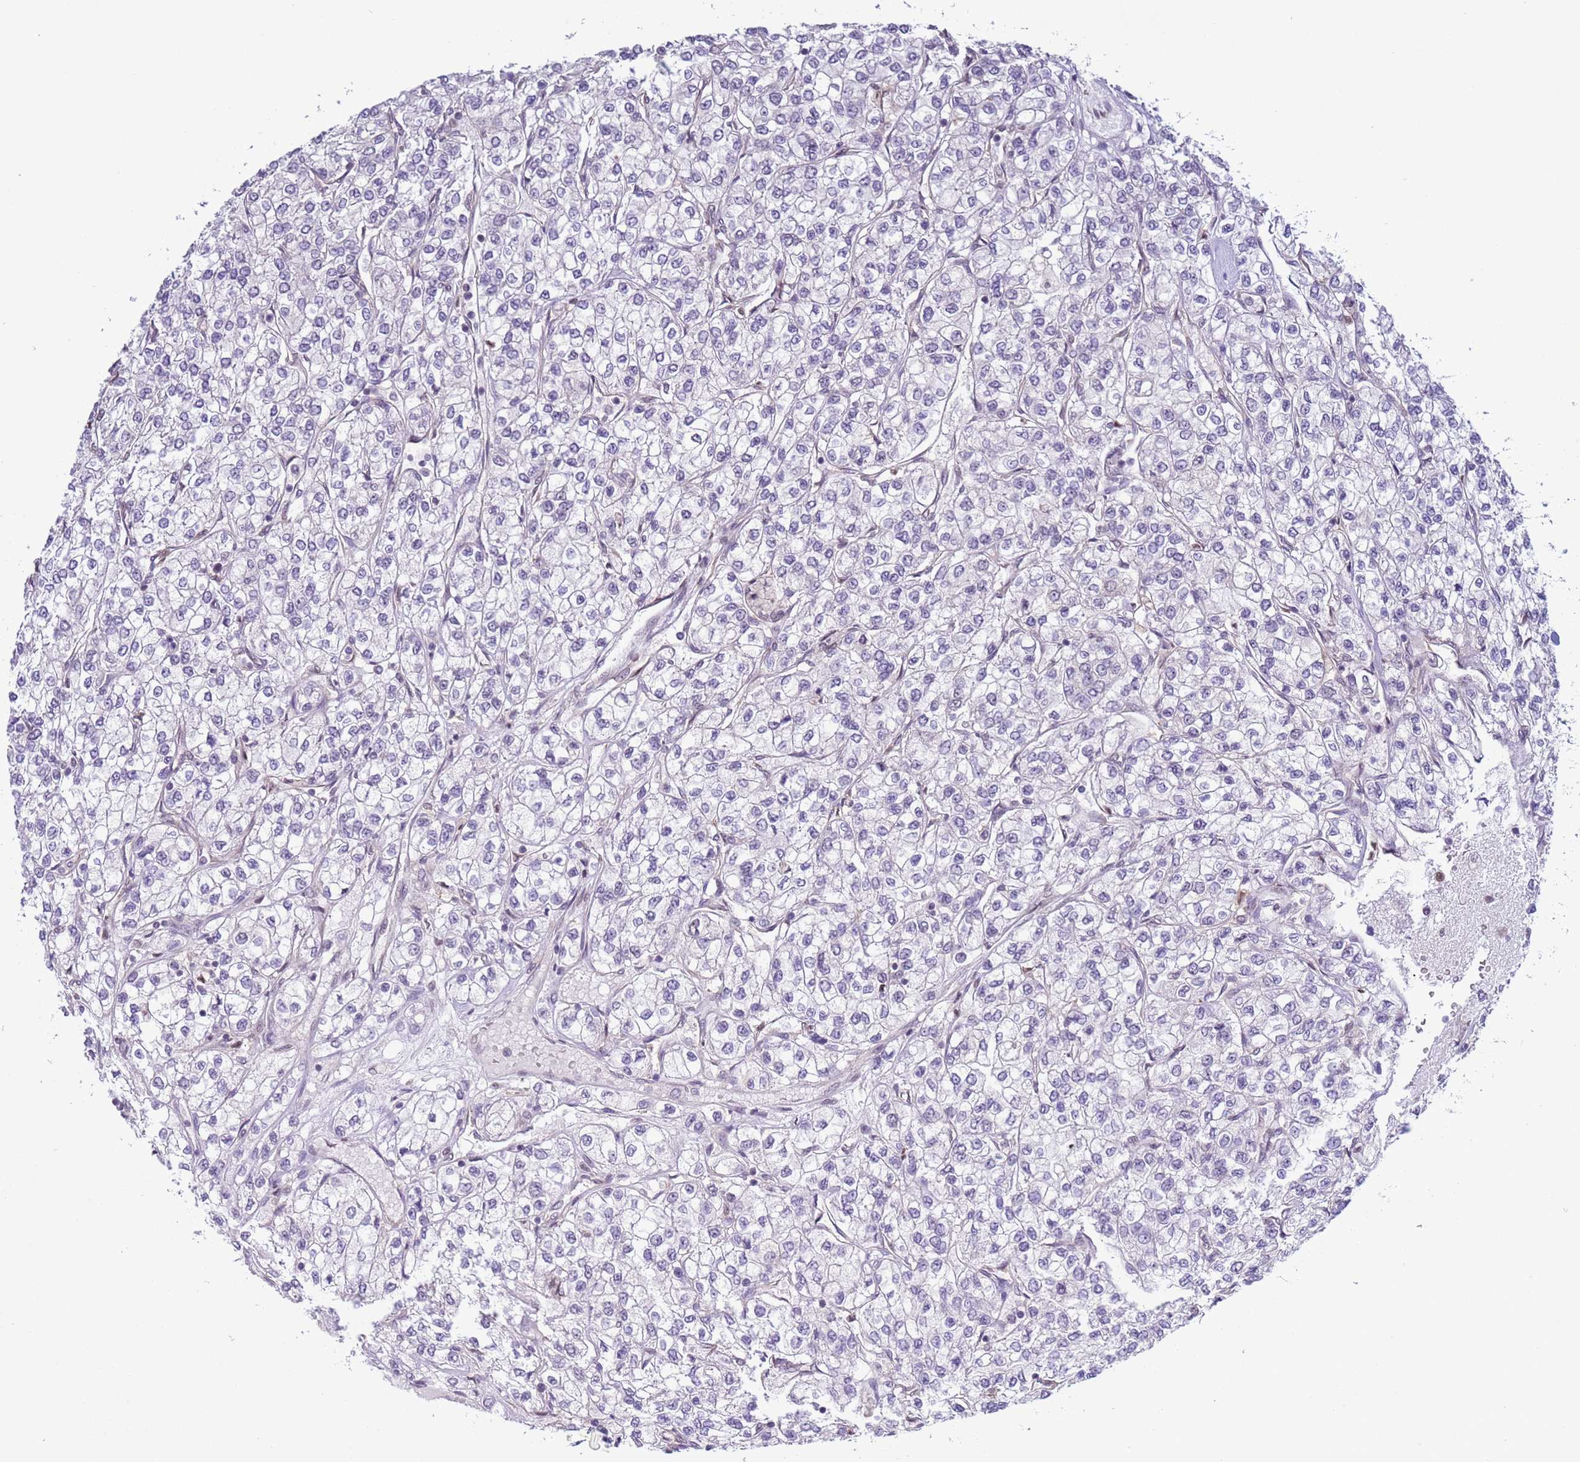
{"staining": {"intensity": "negative", "quantity": "none", "location": "none"}, "tissue": "renal cancer", "cell_type": "Tumor cells", "image_type": "cancer", "snomed": [{"axis": "morphology", "description": "Adenocarcinoma, NOS"}, {"axis": "topography", "description": "Kidney"}], "caption": "Immunohistochemistry (IHC) of human renal cancer shows no expression in tumor cells. (Stains: DAB immunohistochemistry with hematoxylin counter stain, Microscopy: brightfield microscopy at high magnification).", "gene": "PRPF6", "patient": {"sex": "male", "age": 80}}